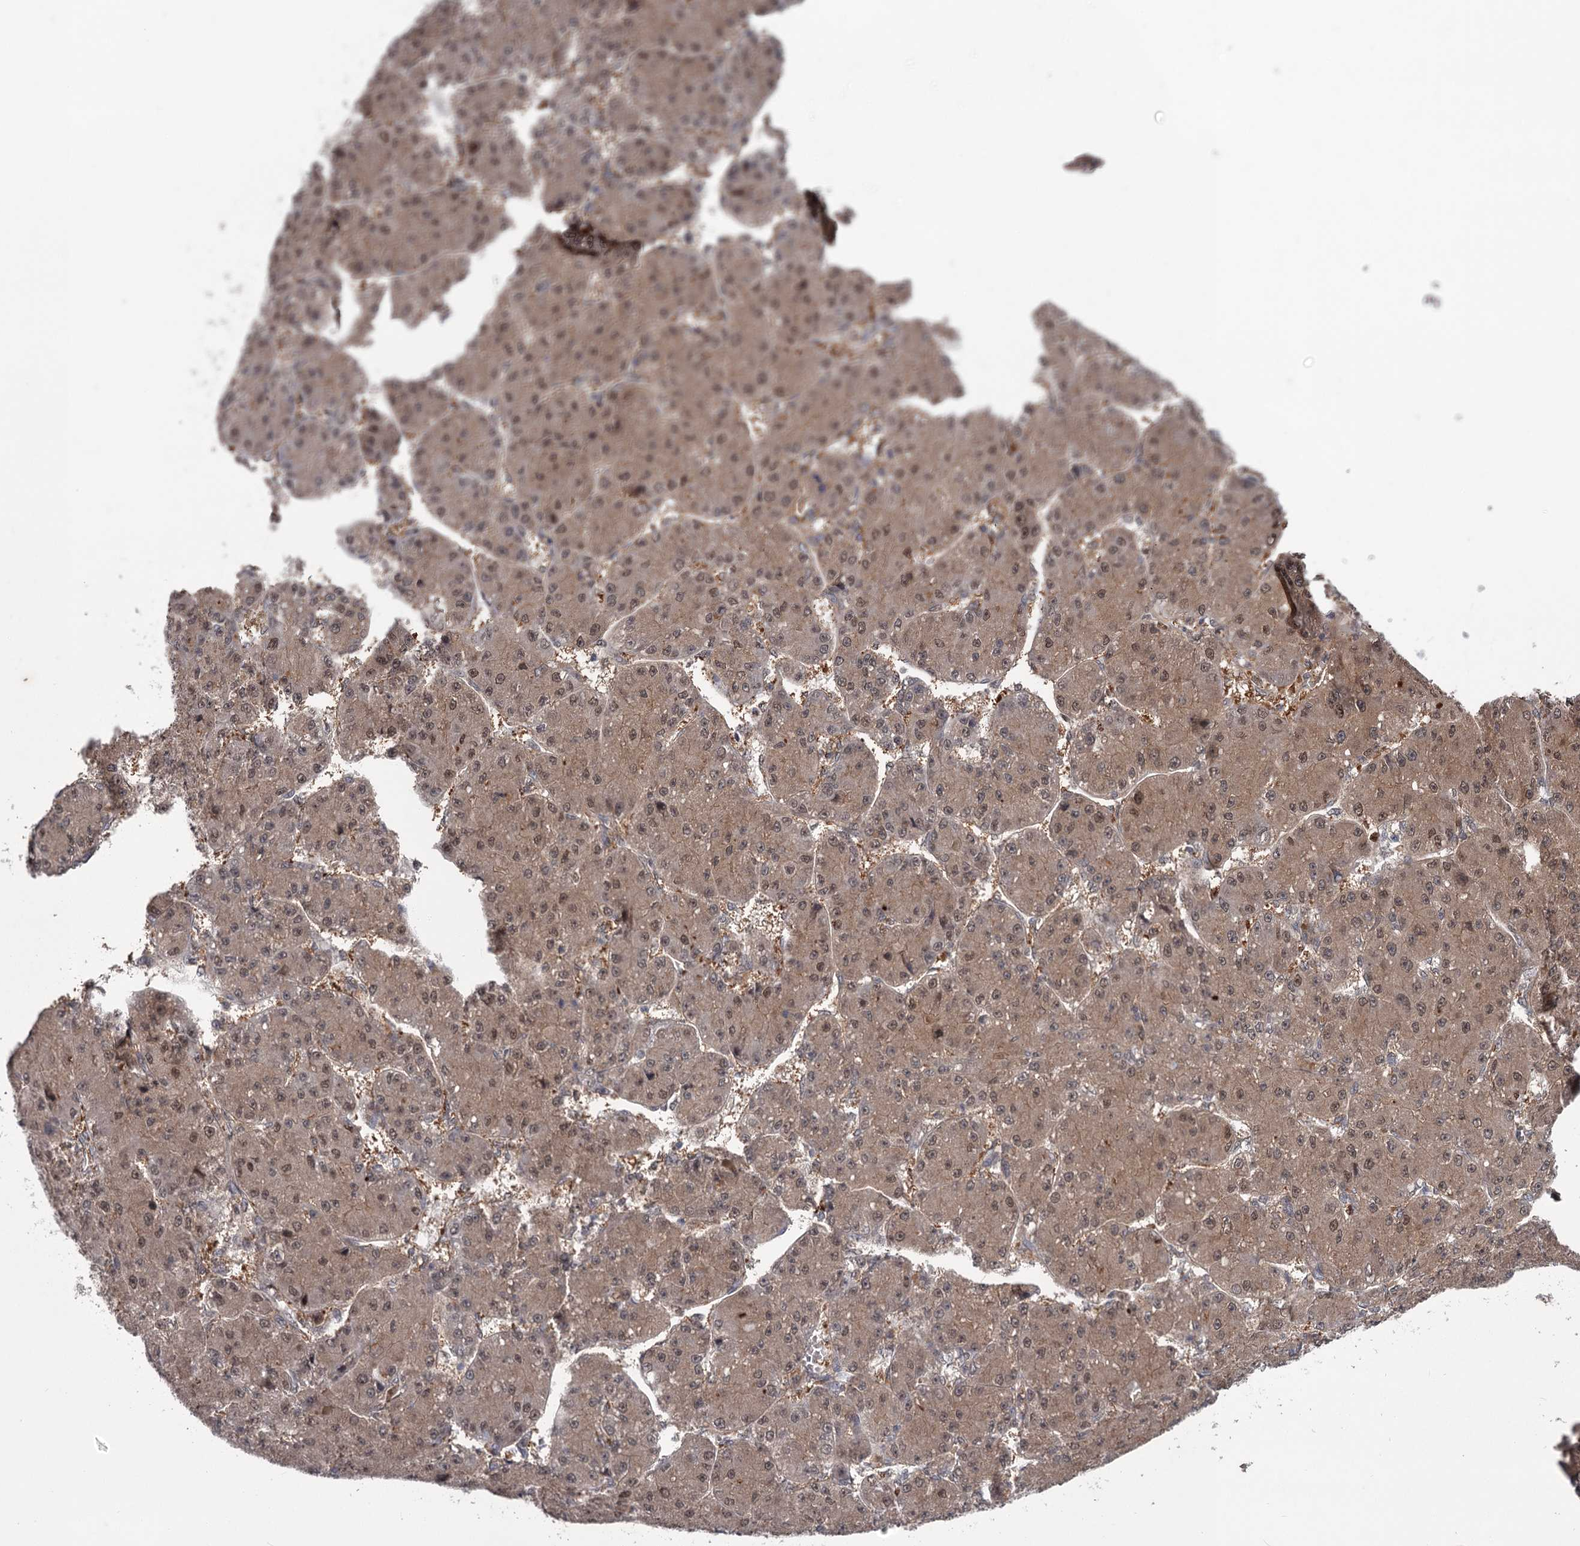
{"staining": {"intensity": "weak", "quantity": ">75%", "location": "cytoplasmic/membranous,nuclear"}, "tissue": "liver cancer", "cell_type": "Tumor cells", "image_type": "cancer", "snomed": [{"axis": "morphology", "description": "Carcinoma, Hepatocellular, NOS"}, {"axis": "topography", "description": "Liver"}], "caption": "IHC of human liver cancer (hepatocellular carcinoma) demonstrates low levels of weak cytoplasmic/membranous and nuclear staining in about >75% of tumor cells.", "gene": "DAO", "patient": {"sex": "male", "age": 67}}